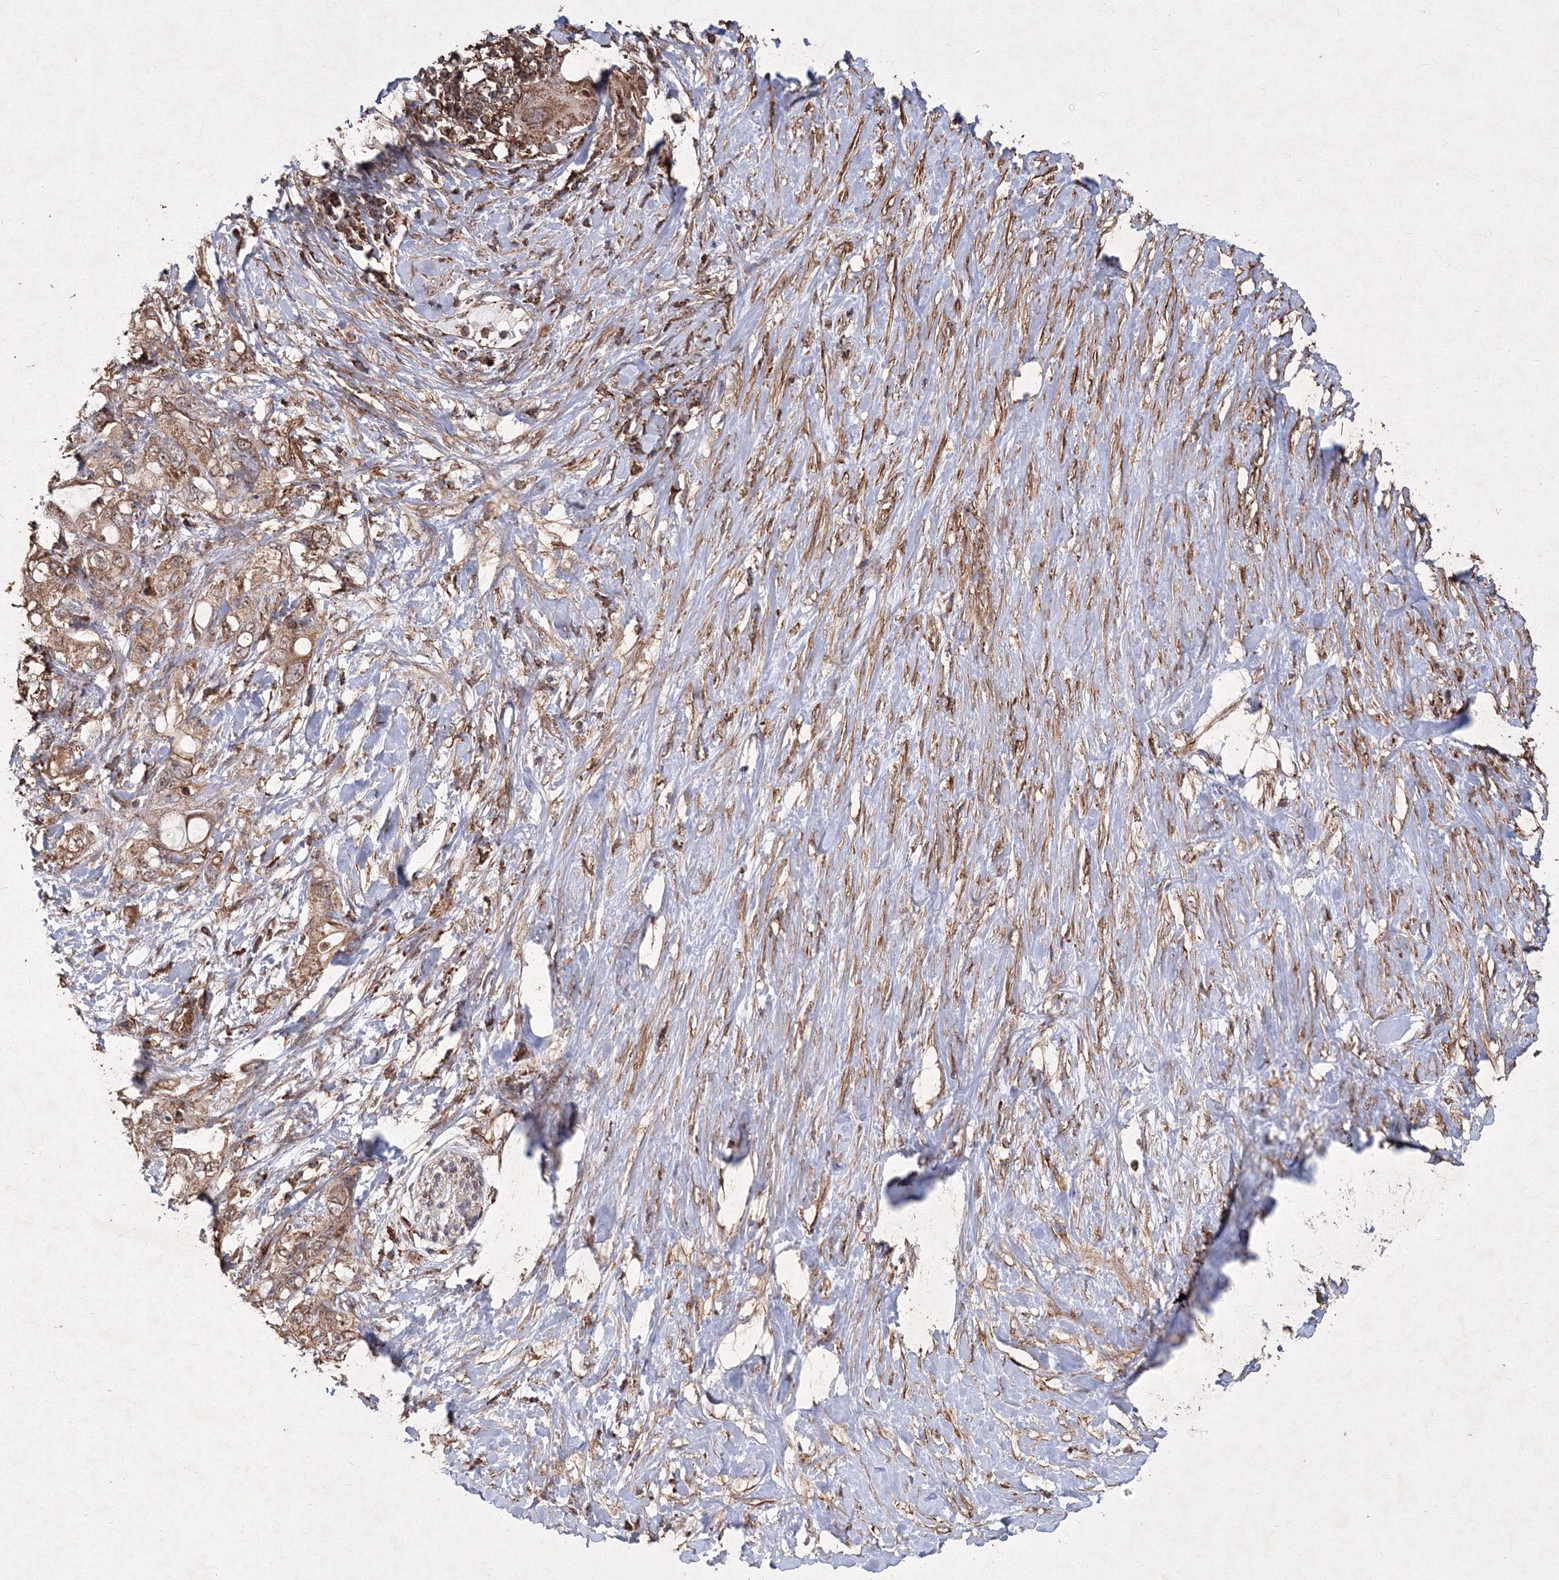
{"staining": {"intensity": "moderate", "quantity": ">75%", "location": "cytoplasmic/membranous"}, "tissue": "pancreatic cancer", "cell_type": "Tumor cells", "image_type": "cancer", "snomed": [{"axis": "morphology", "description": "Adenocarcinoma, NOS"}, {"axis": "topography", "description": "Pancreas"}], "caption": "Pancreatic cancer was stained to show a protein in brown. There is medium levels of moderate cytoplasmic/membranous expression in about >75% of tumor cells.", "gene": "TMEM139", "patient": {"sex": "female", "age": 56}}